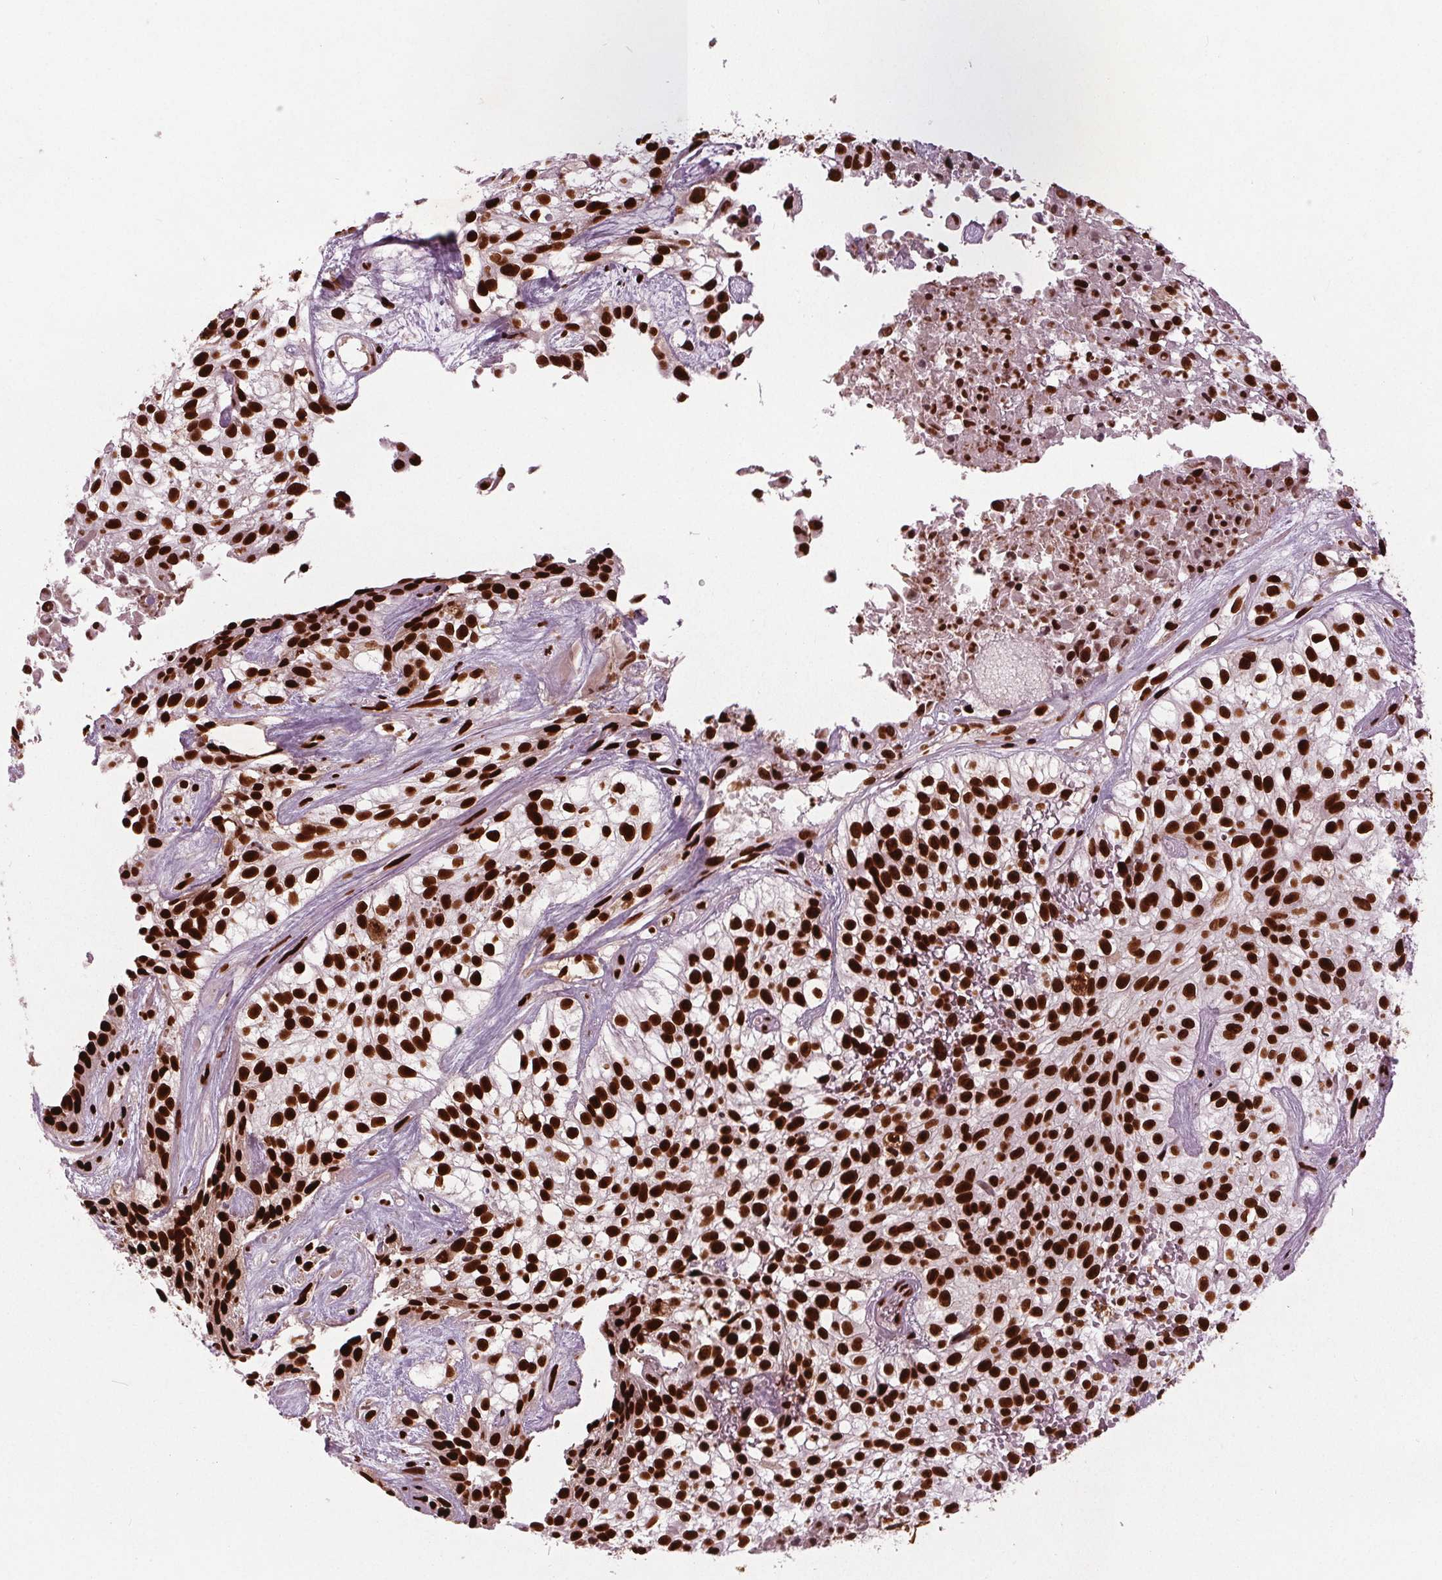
{"staining": {"intensity": "strong", "quantity": ">75%", "location": "nuclear"}, "tissue": "urothelial cancer", "cell_type": "Tumor cells", "image_type": "cancer", "snomed": [{"axis": "morphology", "description": "Urothelial carcinoma, High grade"}, {"axis": "topography", "description": "Urinary bladder"}], "caption": "Urothelial cancer stained for a protein reveals strong nuclear positivity in tumor cells. The staining was performed using DAB (3,3'-diaminobenzidine), with brown indicating positive protein expression. Nuclei are stained blue with hematoxylin.", "gene": "BRD4", "patient": {"sex": "male", "age": 56}}